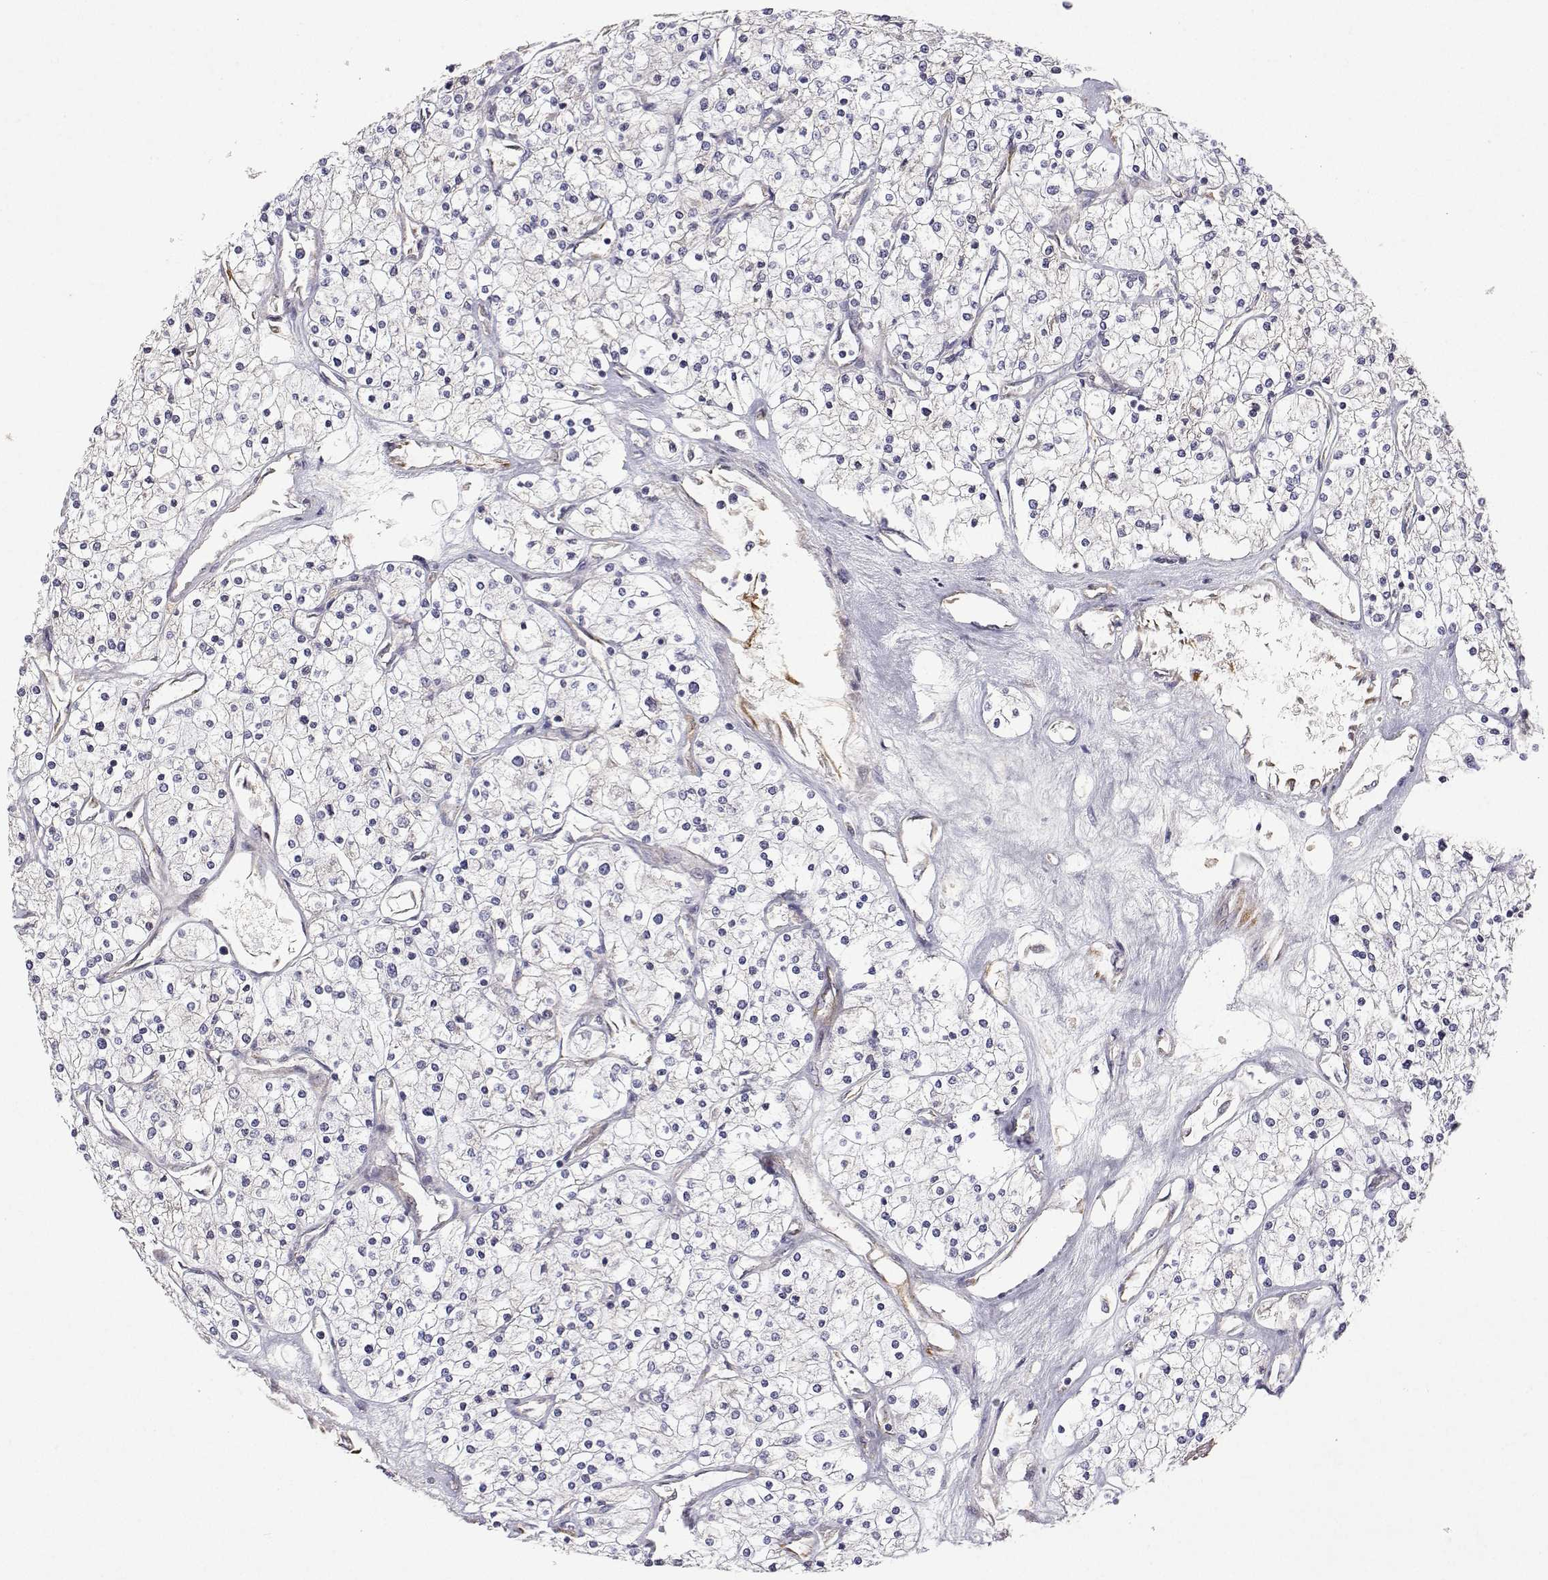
{"staining": {"intensity": "negative", "quantity": "none", "location": "none"}, "tissue": "renal cancer", "cell_type": "Tumor cells", "image_type": "cancer", "snomed": [{"axis": "morphology", "description": "Adenocarcinoma, NOS"}, {"axis": "topography", "description": "Kidney"}], "caption": "Human renal cancer (adenocarcinoma) stained for a protein using immunohistochemistry (IHC) exhibits no staining in tumor cells.", "gene": "MRPL3", "patient": {"sex": "male", "age": 80}}